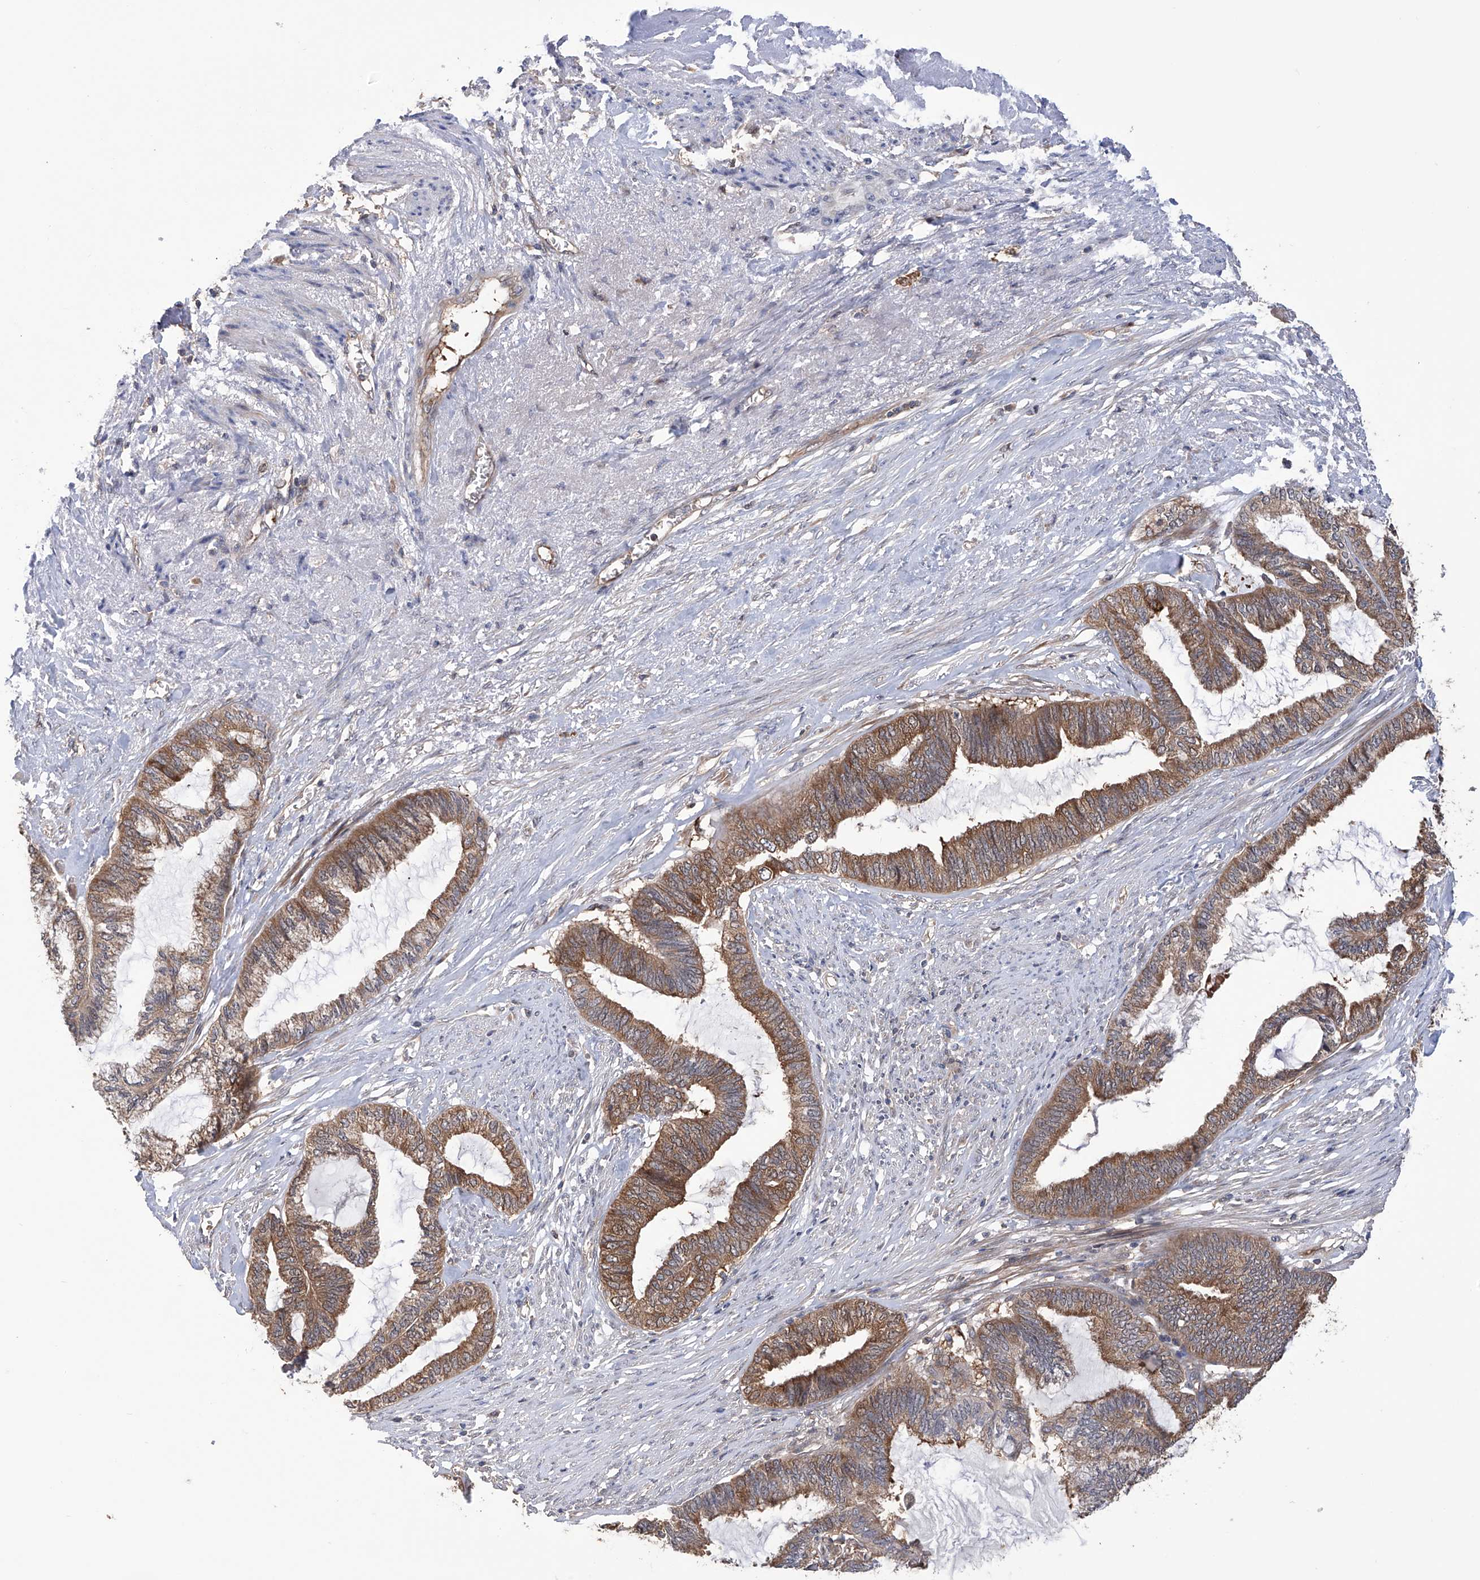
{"staining": {"intensity": "moderate", "quantity": ">75%", "location": "cytoplasmic/membranous"}, "tissue": "endometrial cancer", "cell_type": "Tumor cells", "image_type": "cancer", "snomed": [{"axis": "morphology", "description": "Adenocarcinoma, NOS"}, {"axis": "topography", "description": "Endometrium"}], "caption": "This photomicrograph demonstrates IHC staining of human endometrial cancer, with medium moderate cytoplasmic/membranous expression in approximately >75% of tumor cells.", "gene": "NUDT17", "patient": {"sex": "female", "age": 86}}